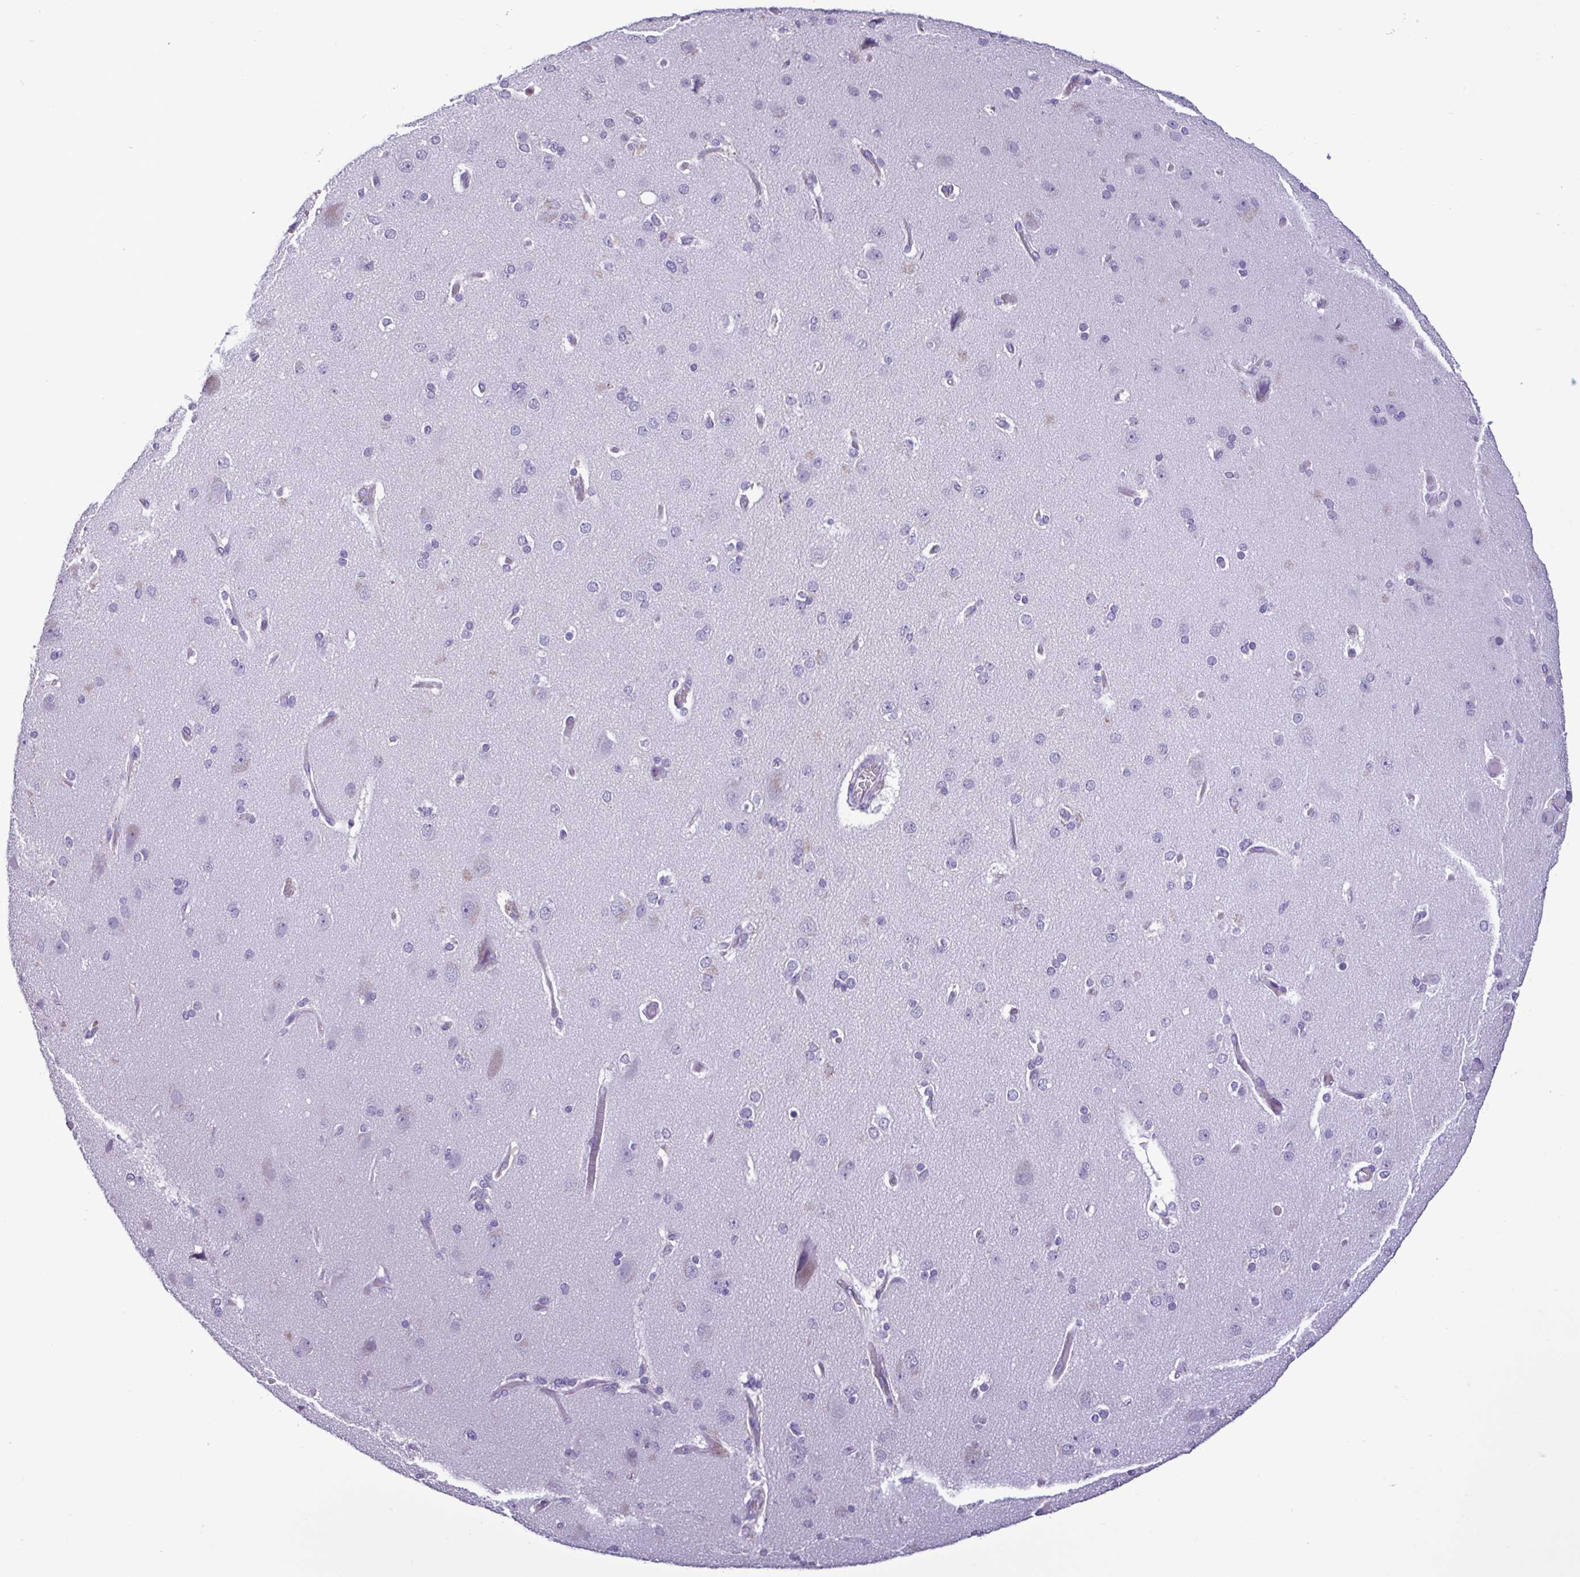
{"staining": {"intensity": "negative", "quantity": "none", "location": "none"}, "tissue": "cerebral cortex", "cell_type": "Endothelial cells", "image_type": "normal", "snomed": [{"axis": "morphology", "description": "Normal tissue, NOS"}, {"axis": "morphology", "description": "Glioma, malignant, High grade"}, {"axis": "topography", "description": "Cerebral cortex"}], "caption": "DAB immunohistochemical staining of normal cerebral cortex exhibits no significant staining in endothelial cells.", "gene": "CBY2", "patient": {"sex": "male", "age": 71}}